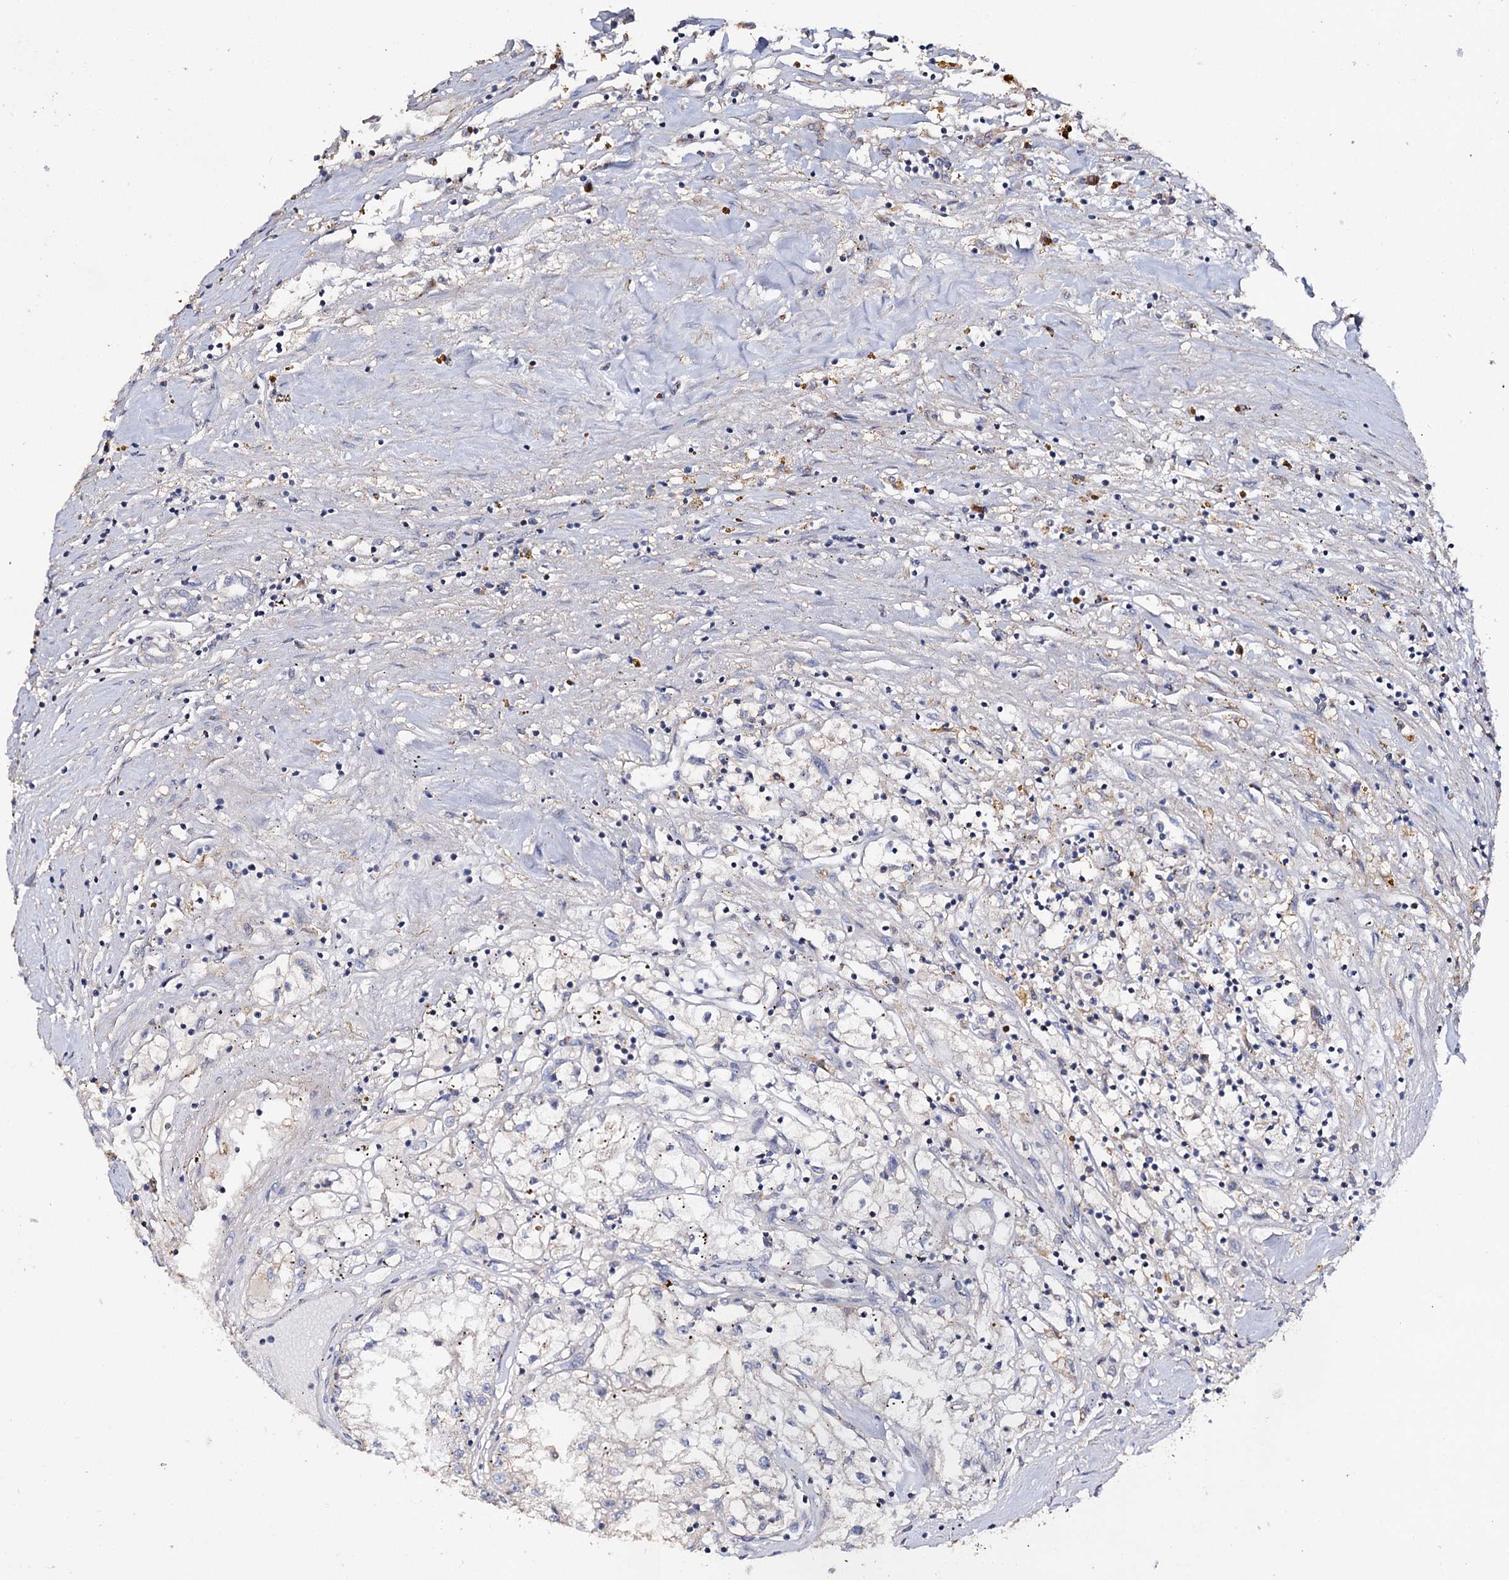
{"staining": {"intensity": "negative", "quantity": "none", "location": "none"}, "tissue": "renal cancer", "cell_type": "Tumor cells", "image_type": "cancer", "snomed": [{"axis": "morphology", "description": "Adenocarcinoma, NOS"}, {"axis": "topography", "description": "Kidney"}], "caption": "High magnification brightfield microscopy of adenocarcinoma (renal) stained with DAB (brown) and counterstained with hematoxylin (blue): tumor cells show no significant positivity. (DAB (3,3'-diaminobenzidine) IHC, high magnification).", "gene": "DNAH6", "patient": {"sex": "male", "age": 56}}